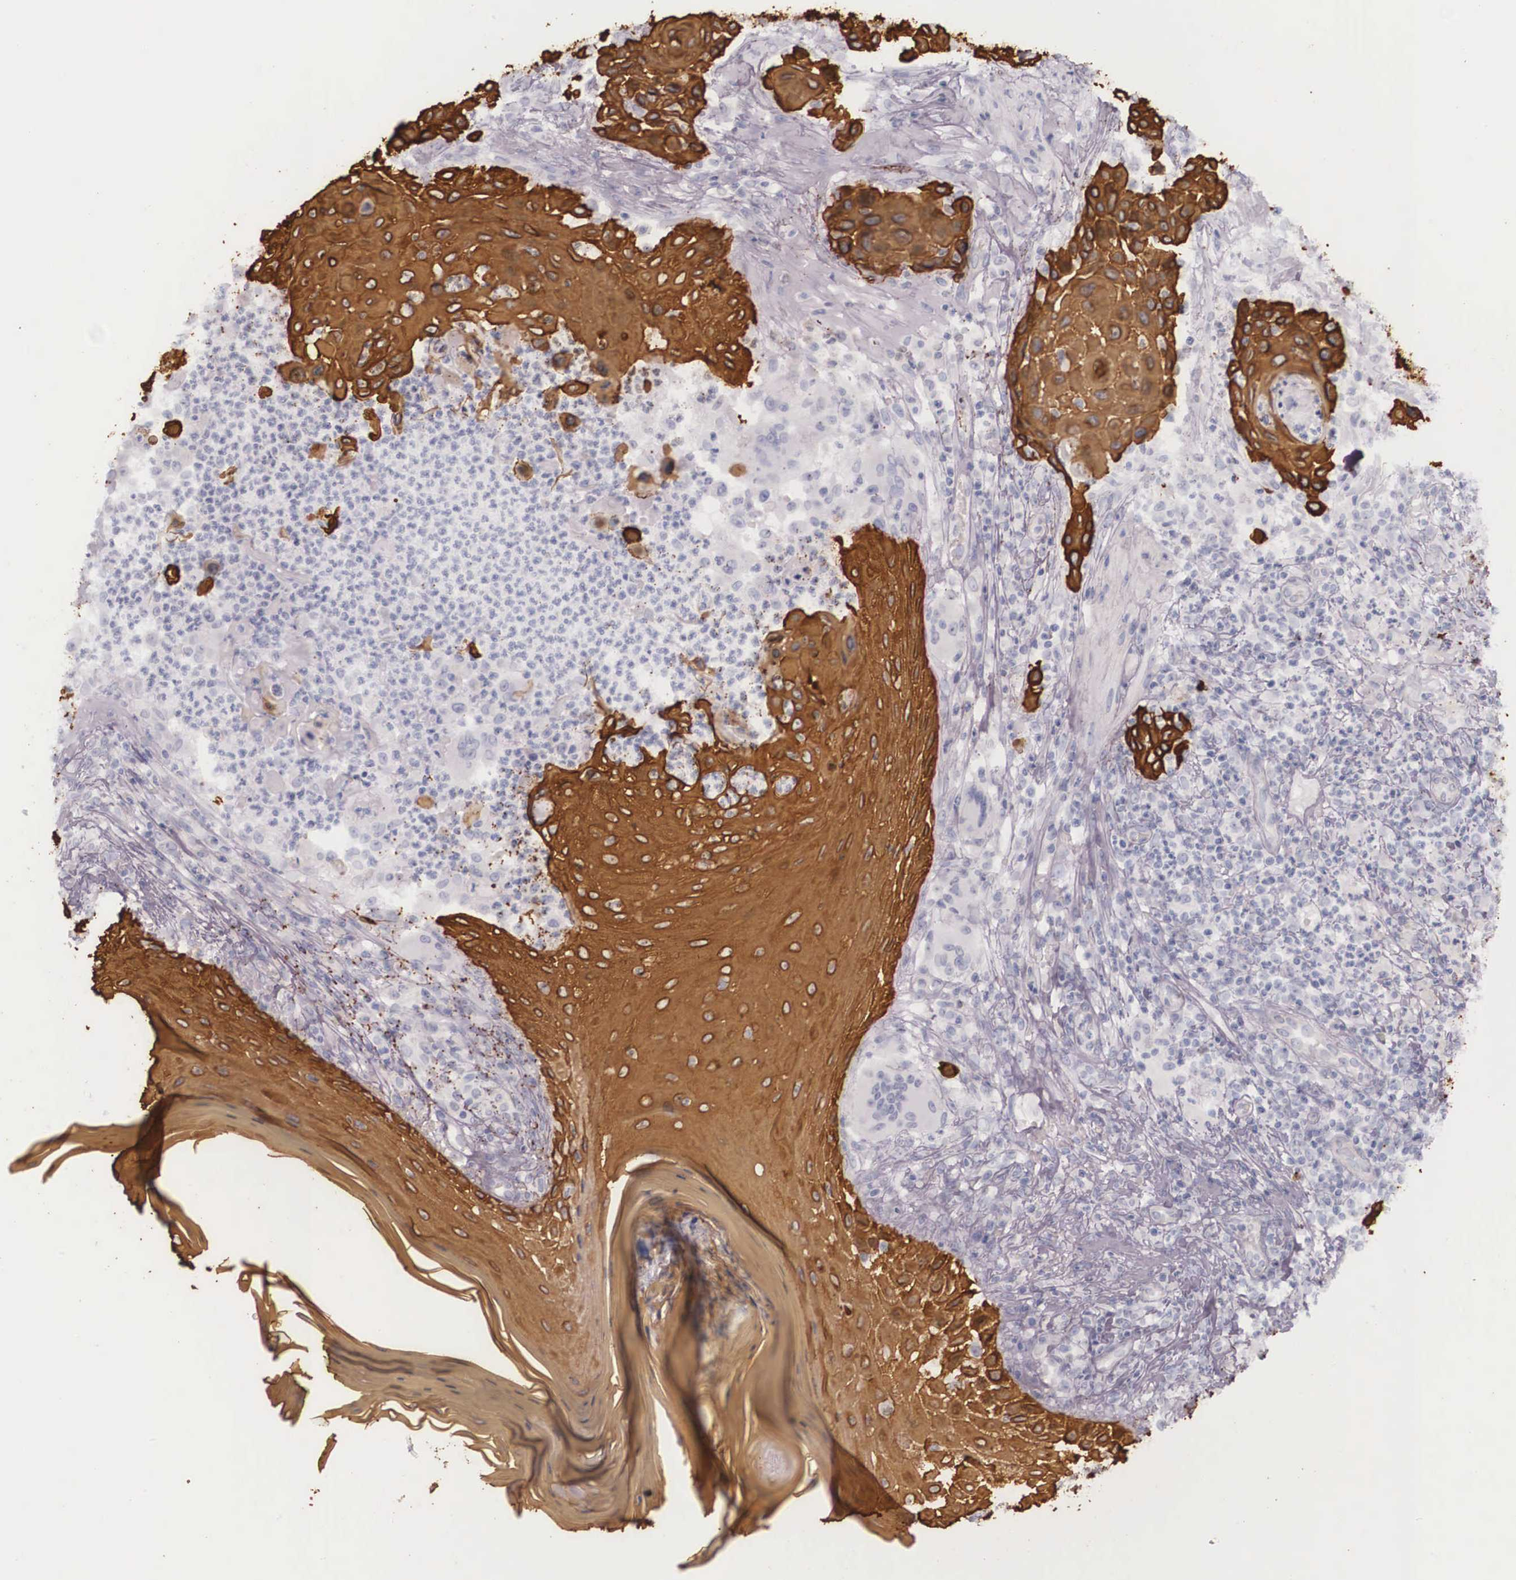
{"staining": {"intensity": "strong", "quantity": ">75%", "location": "cytoplasmic/membranous"}, "tissue": "skin cancer", "cell_type": "Tumor cells", "image_type": "cancer", "snomed": [{"axis": "morphology", "description": "Squamous cell carcinoma, NOS"}, {"axis": "topography", "description": "Skin"}], "caption": "Skin squamous cell carcinoma stained with a protein marker exhibits strong staining in tumor cells.", "gene": "KRT14", "patient": {"sex": "male", "age": 77}}